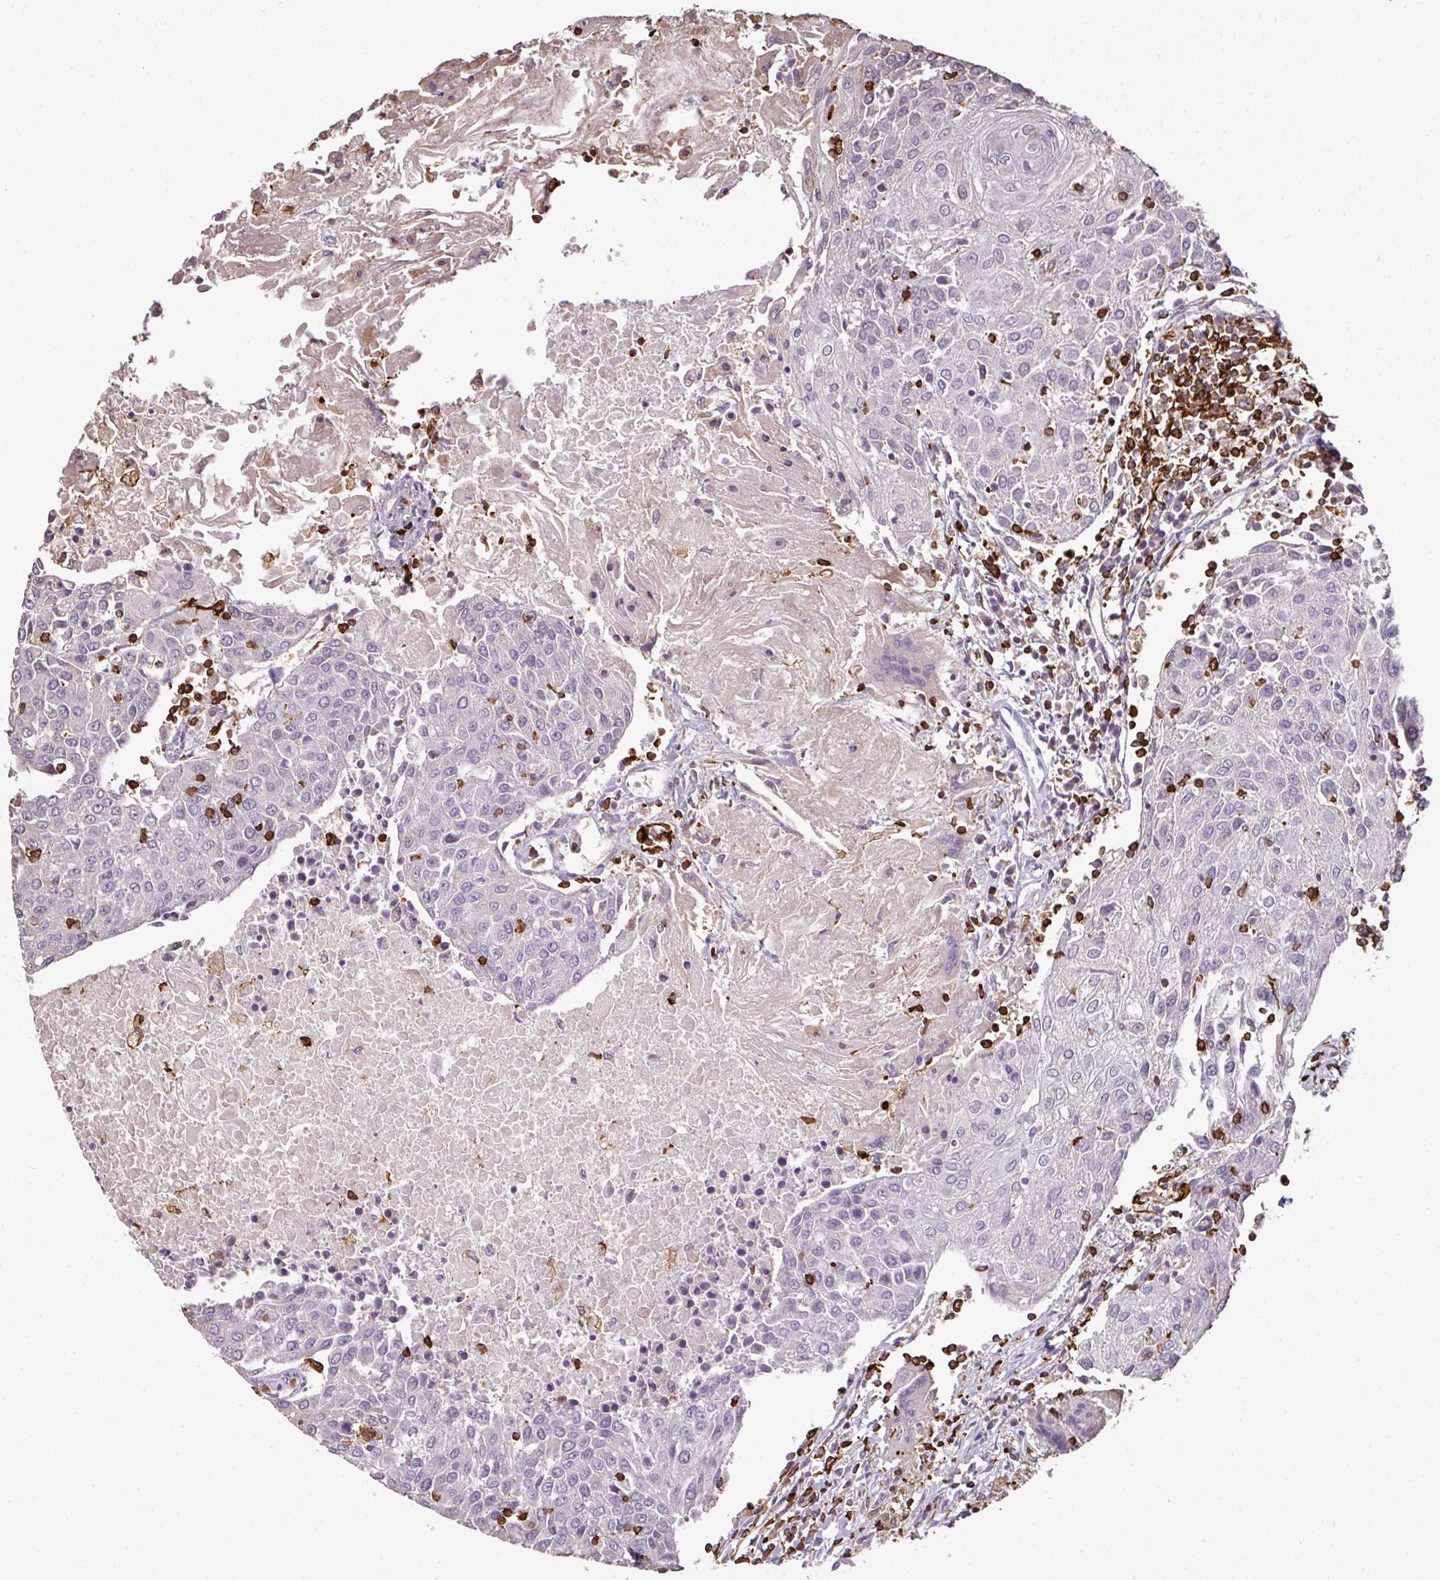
{"staining": {"intensity": "negative", "quantity": "none", "location": "none"}, "tissue": "urothelial cancer", "cell_type": "Tumor cells", "image_type": "cancer", "snomed": [{"axis": "morphology", "description": "Urothelial carcinoma, High grade"}, {"axis": "topography", "description": "Urinary bladder"}], "caption": "DAB immunohistochemical staining of human urothelial carcinoma (high-grade) demonstrates no significant expression in tumor cells.", "gene": "OLFML2B", "patient": {"sex": "female", "age": 85}}